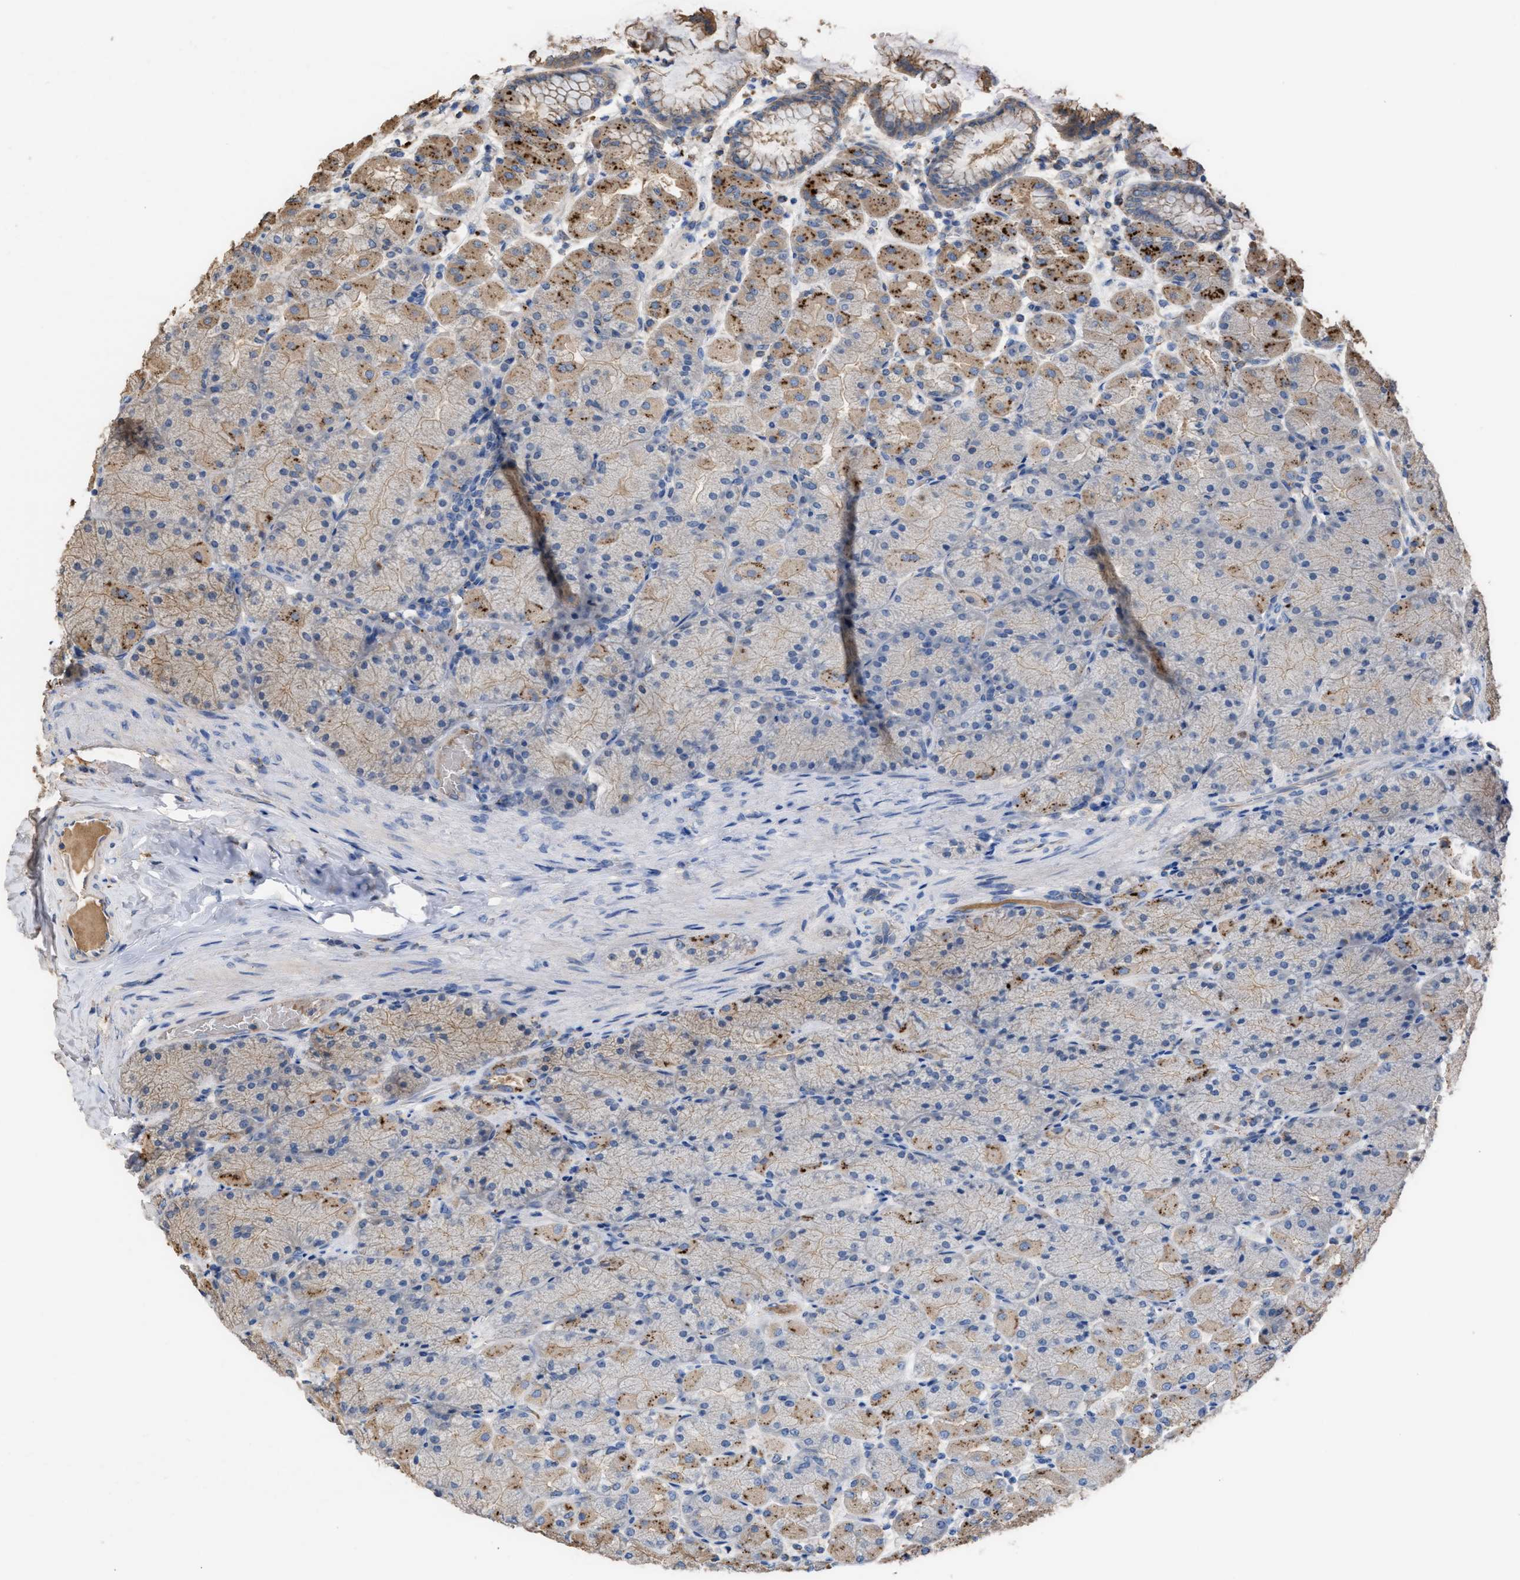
{"staining": {"intensity": "moderate", "quantity": "25%-75%", "location": "cytoplasmic/membranous"}, "tissue": "stomach", "cell_type": "Glandular cells", "image_type": "normal", "snomed": [{"axis": "morphology", "description": "Normal tissue, NOS"}, {"axis": "topography", "description": "Stomach, upper"}], "caption": "Immunohistochemical staining of normal stomach reveals medium levels of moderate cytoplasmic/membranous positivity in about 25%-75% of glandular cells.", "gene": "ELMO3", "patient": {"sex": "female", "age": 56}}